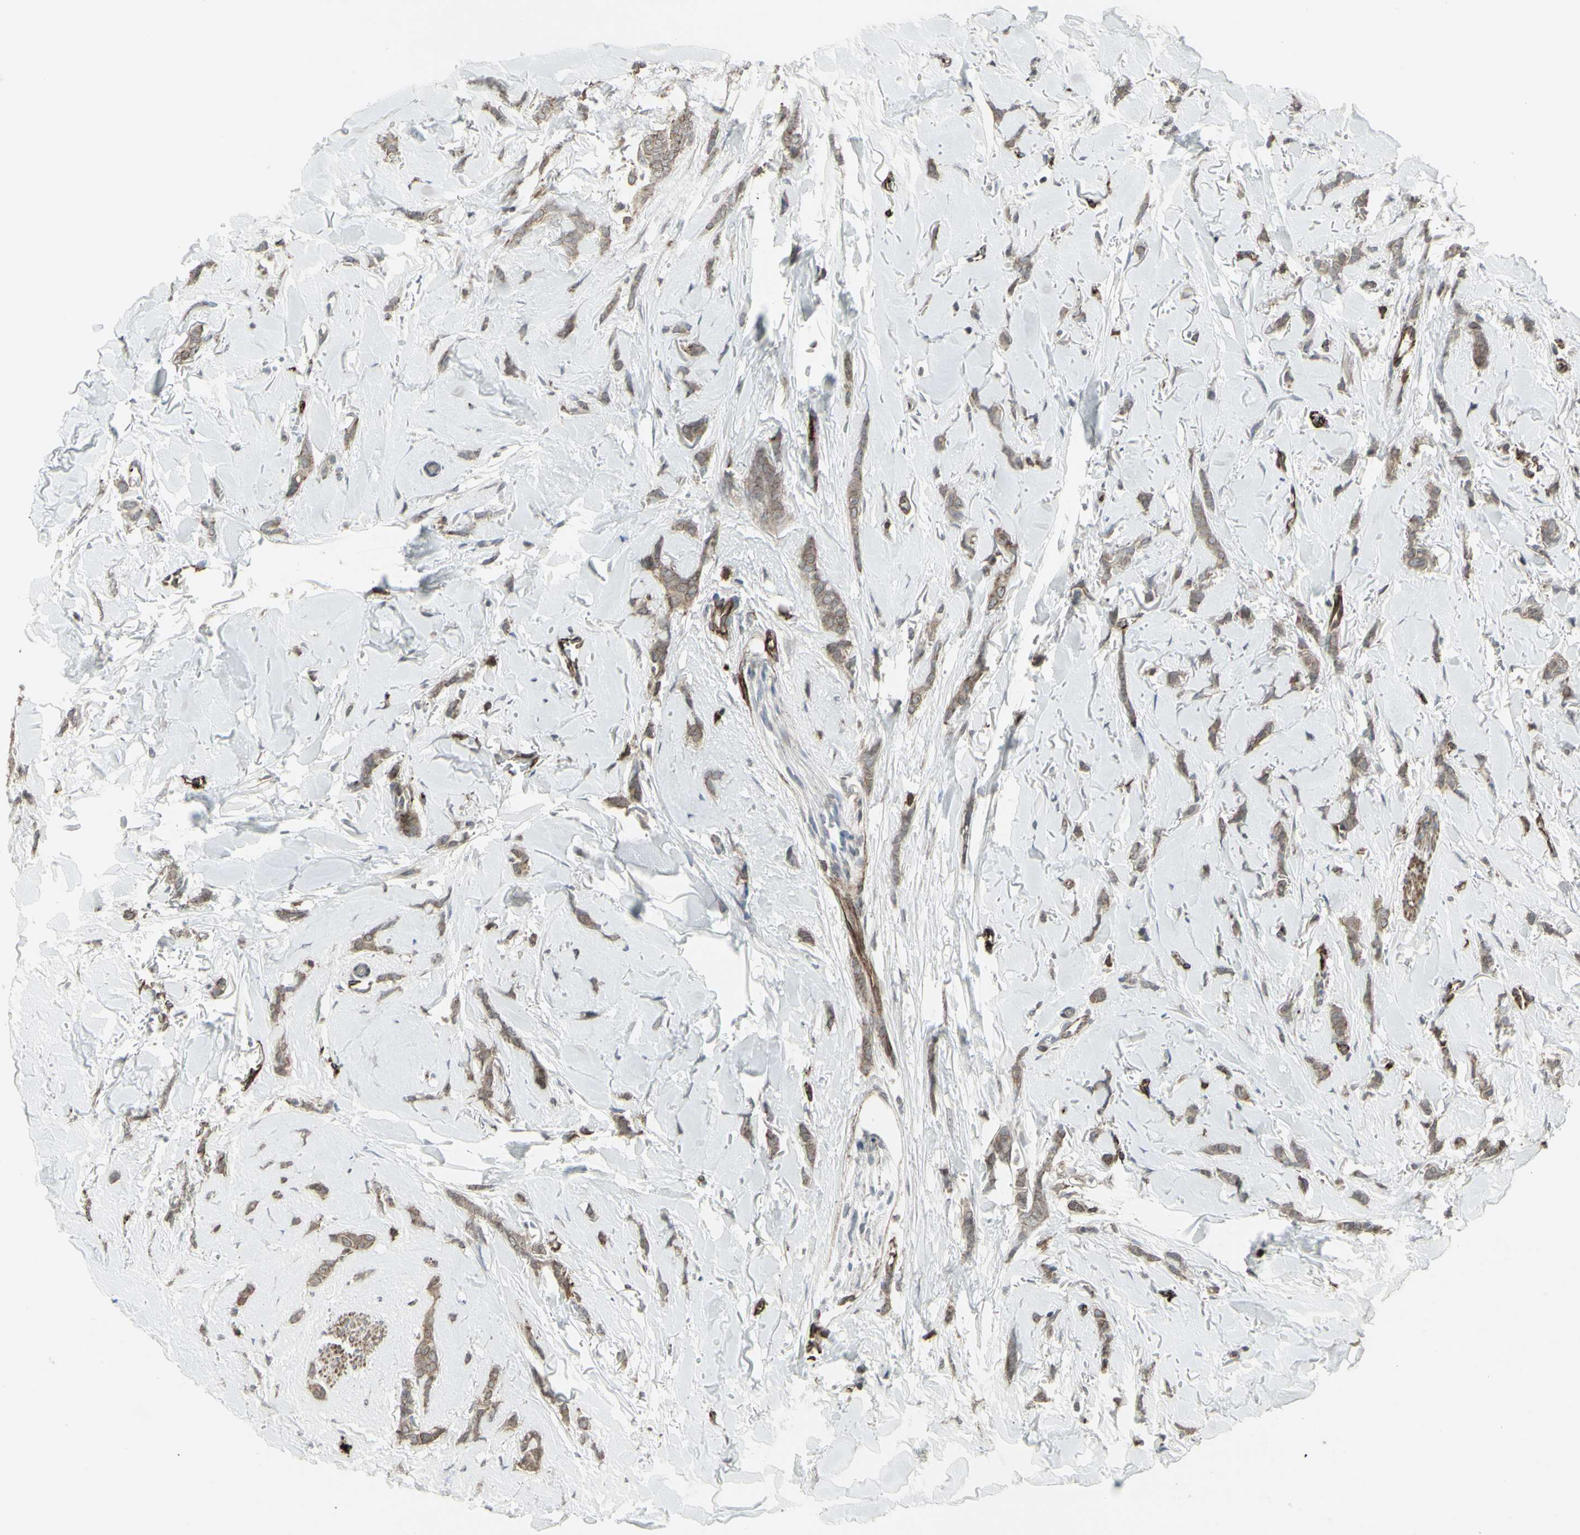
{"staining": {"intensity": "moderate", "quantity": ">75%", "location": "cytoplasmic/membranous"}, "tissue": "breast cancer", "cell_type": "Tumor cells", "image_type": "cancer", "snomed": [{"axis": "morphology", "description": "Lobular carcinoma"}, {"axis": "topography", "description": "Skin"}, {"axis": "topography", "description": "Breast"}], "caption": "Approximately >75% of tumor cells in human breast cancer (lobular carcinoma) reveal moderate cytoplasmic/membranous protein expression as visualized by brown immunohistochemical staining.", "gene": "DTX3L", "patient": {"sex": "female", "age": 46}}